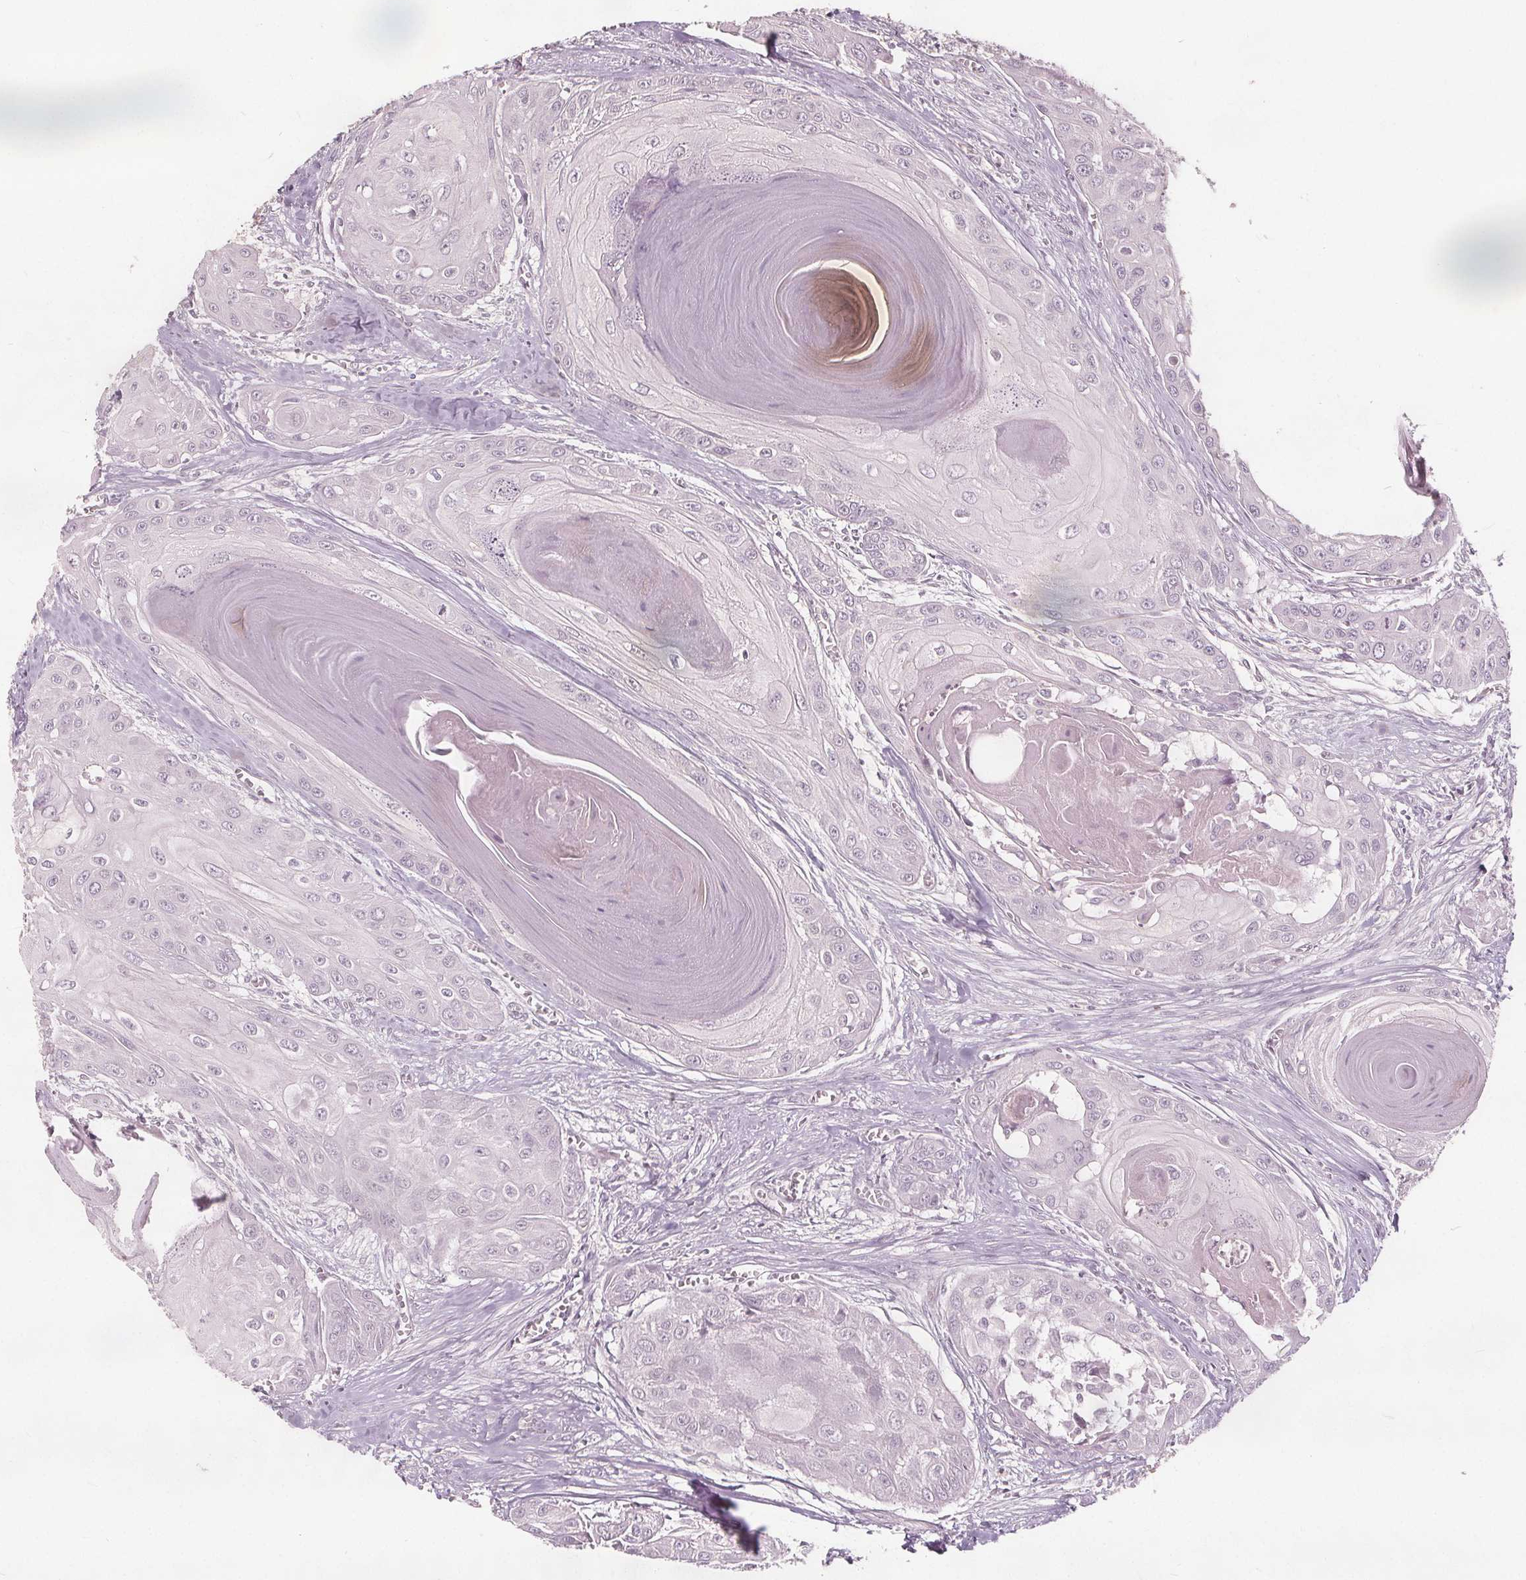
{"staining": {"intensity": "negative", "quantity": "none", "location": "none"}, "tissue": "head and neck cancer", "cell_type": "Tumor cells", "image_type": "cancer", "snomed": [{"axis": "morphology", "description": "Squamous cell carcinoma, NOS"}, {"axis": "topography", "description": "Oral tissue"}, {"axis": "topography", "description": "Head-Neck"}], "caption": "Protein analysis of head and neck cancer shows no significant staining in tumor cells. The staining is performed using DAB (3,3'-diaminobenzidine) brown chromogen with nuclei counter-stained in using hematoxylin.", "gene": "PTPRT", "patient": {"sex": "male", "age": 71}}